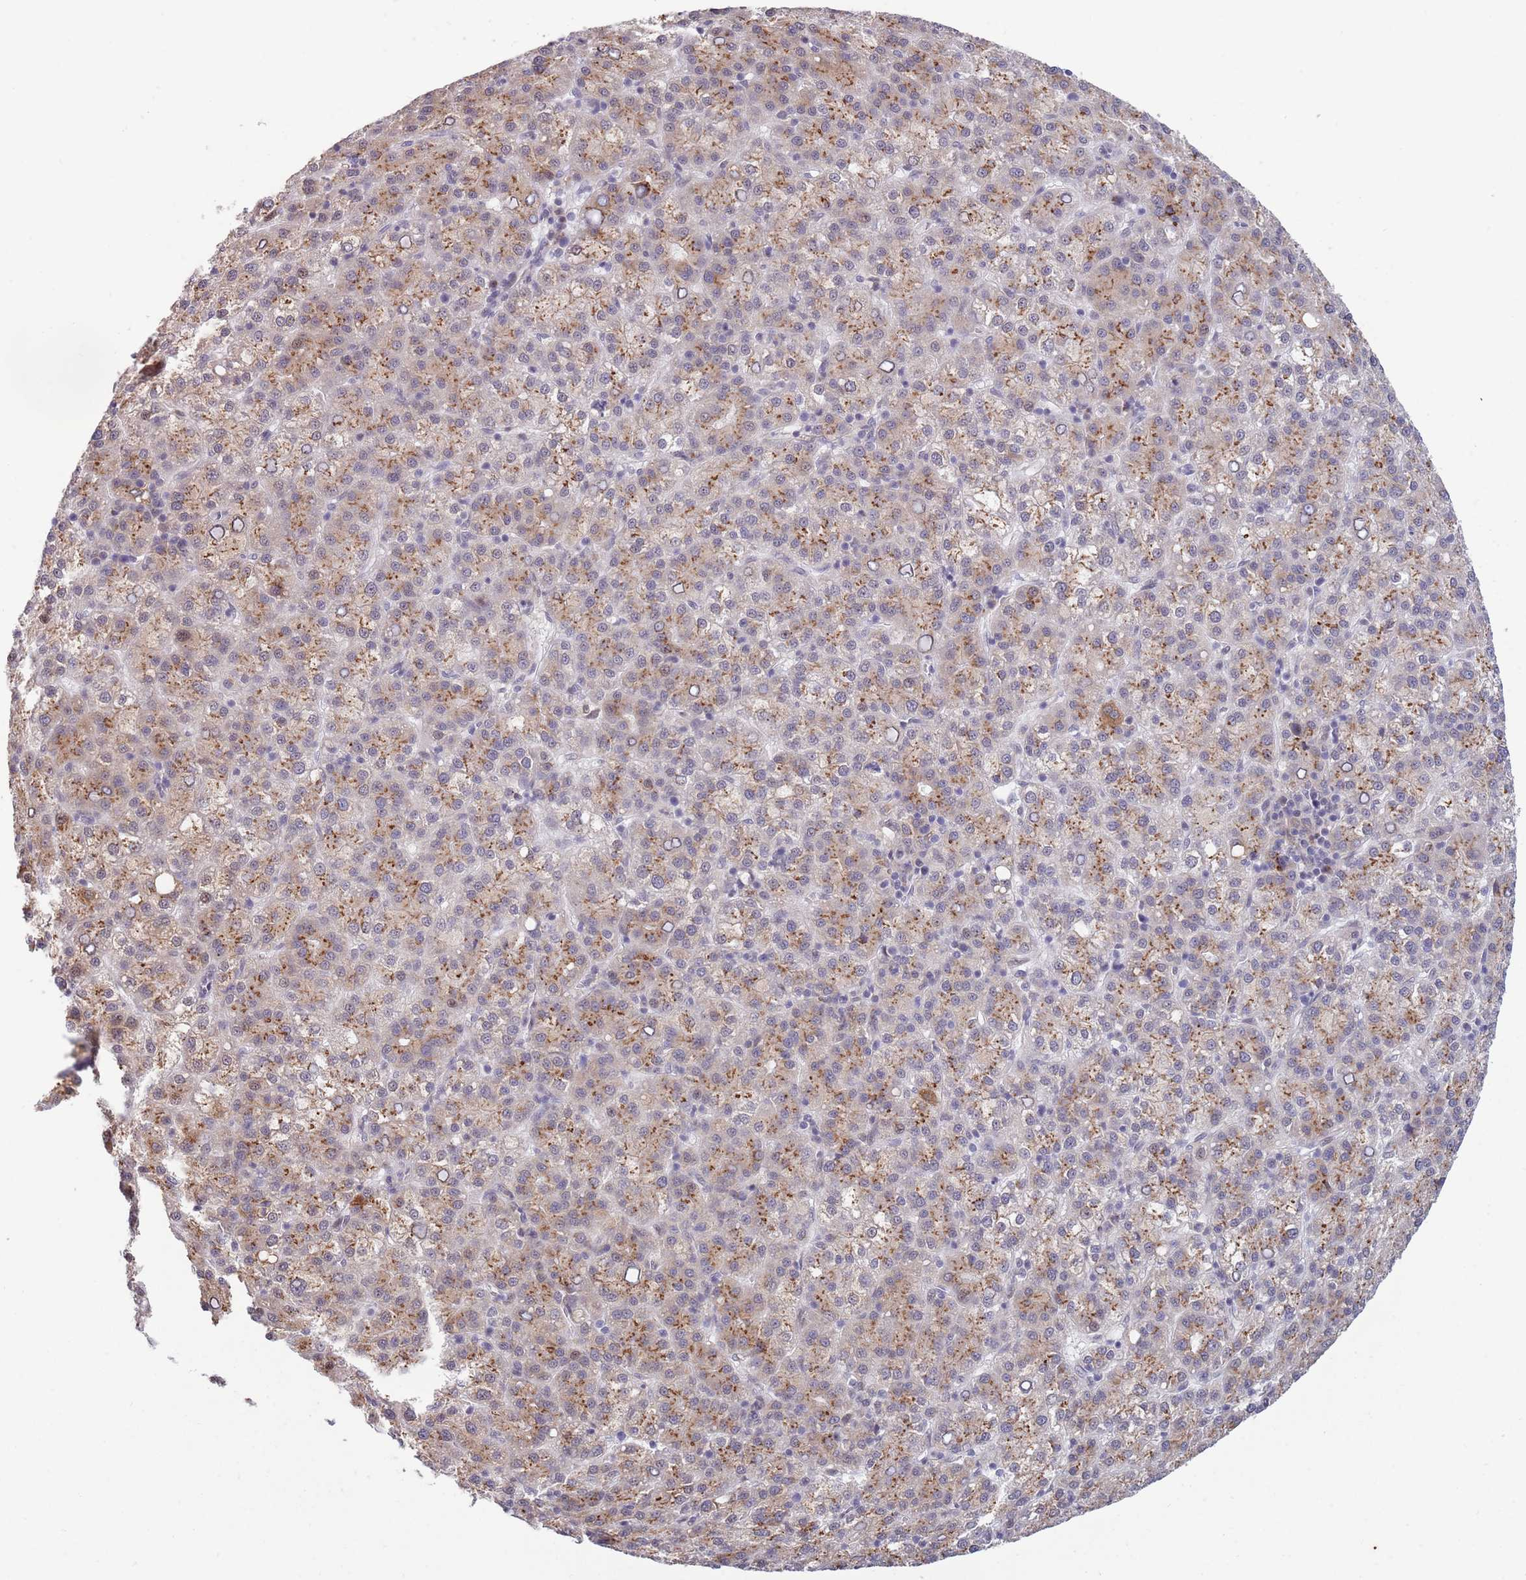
{"staining": {"intensity": "moderate", "quantity": "25%-75%", "location": "cytoplasmic/membranous"}, "tissue": "liver cancer", "cell_type": "Tumor cells", "image_type": "cancer", "snomed": [{"axis": "morphology", "description": "Carcinoma, Hepatocellular, NOS"}, {"axis": "topography", "description": "Liver"}], "caption": "Hepatocellular carcinoma (liver) stained with DAB (3,3'-diaminobenzidine) immunohistochemistry (IHC) demonstrates medium levels of moderate cytoplasmic/membranous staining in approximately 25%-75% of tumor cells. The staining was performed using DAB to visualize the protein expression in brown, while the nuclei were stained in blue with hematoxylin (Magnification: 20x).", "gene": "CCNJL", "patient": {"sex": "female", "age": 58}}